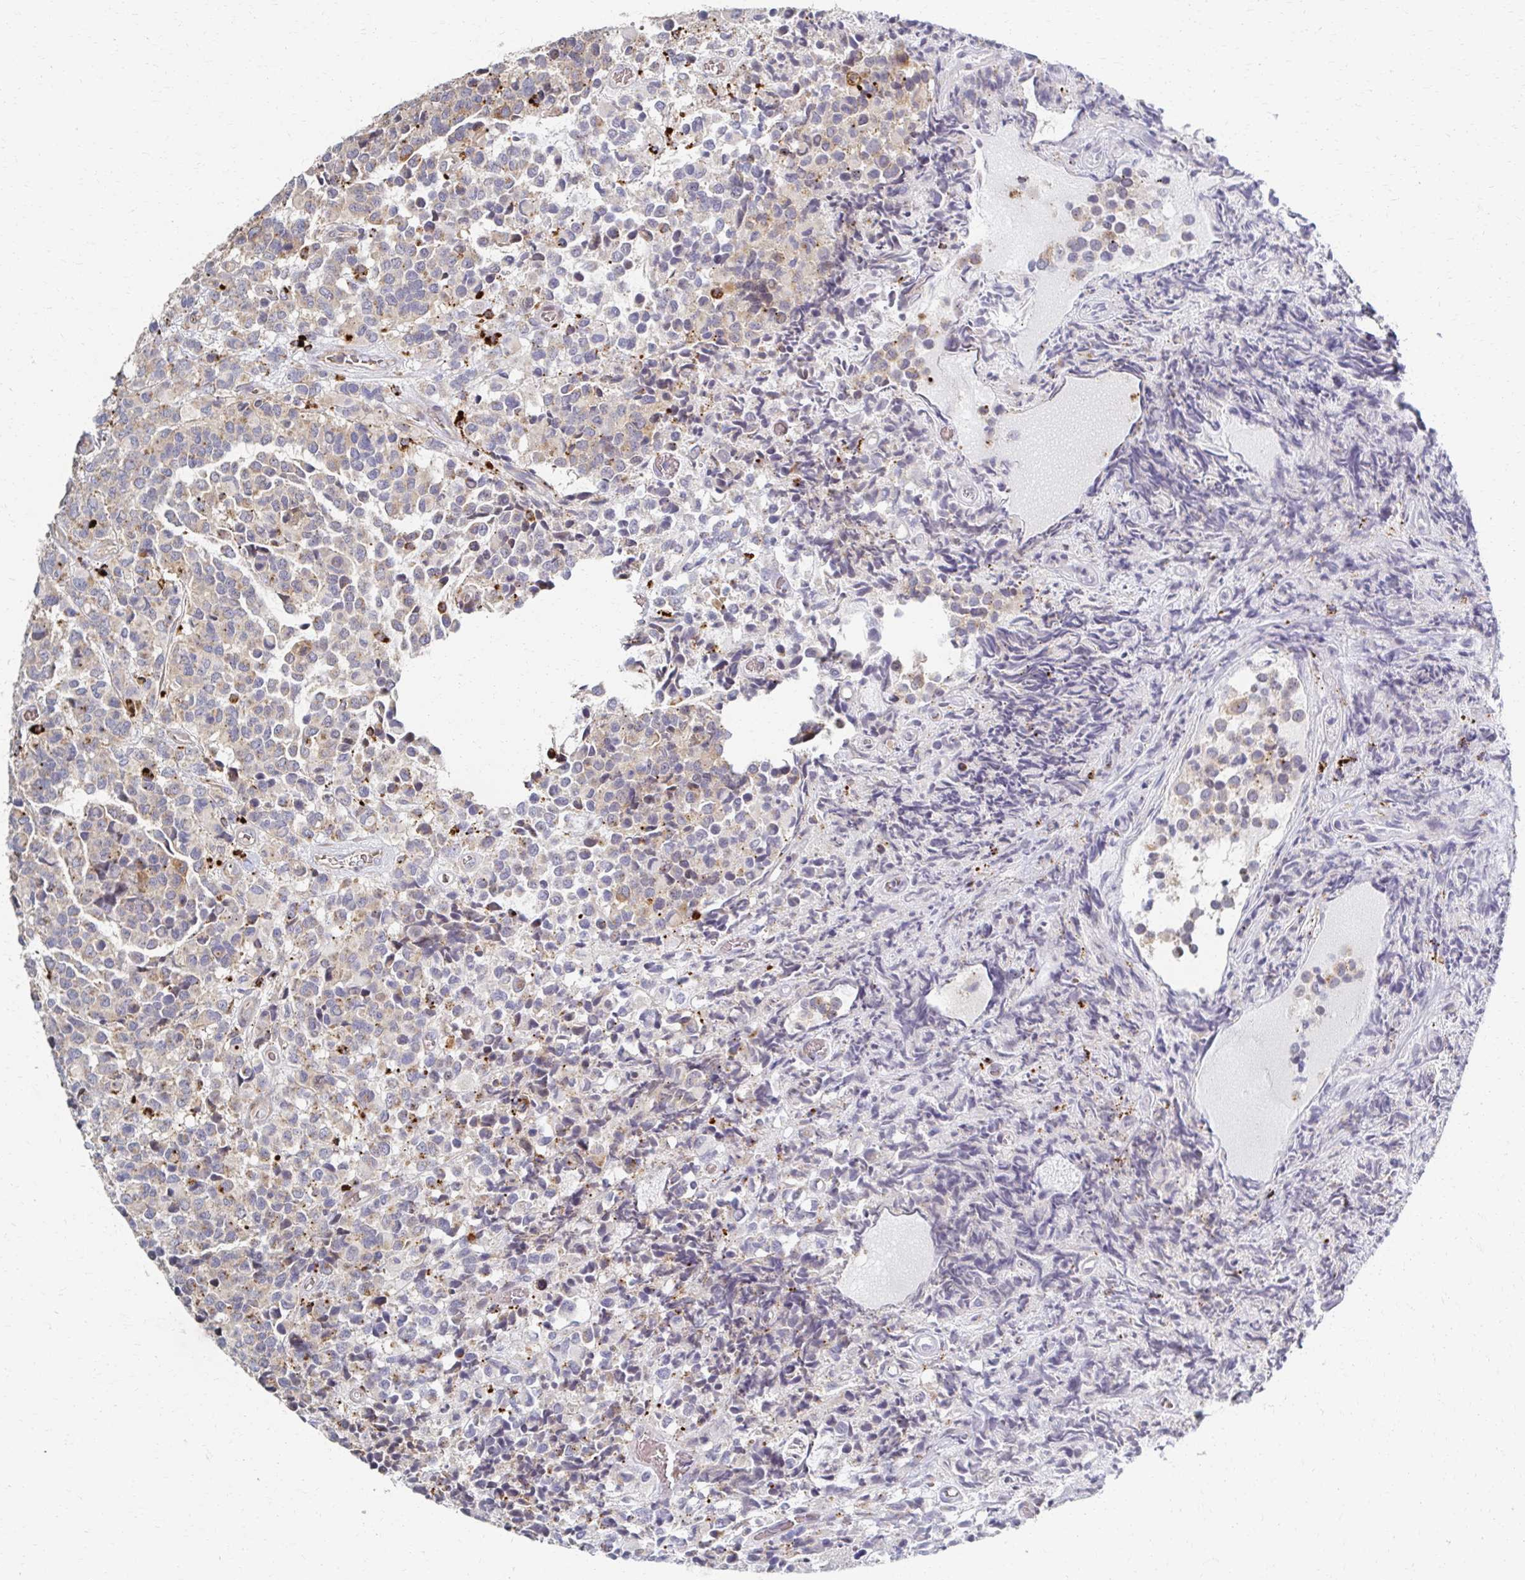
{"staining": {"intensity": "negative", "quantity": "none", "location": "none"}, "tissue": "glioma", "cell_type": "Tumor cells", "image_type": "cancer", "snomed": [{"axis": "morphology", "description": "Glioma, malignant, High grade"}, {"axis": "topography", "description": "Brain"}], "caption": "IHC of malignant glioma (high-grade) reveals no expression in tumor cells.", "gene": "SKA2", "patient": {"sex": "male", "age": 39}}